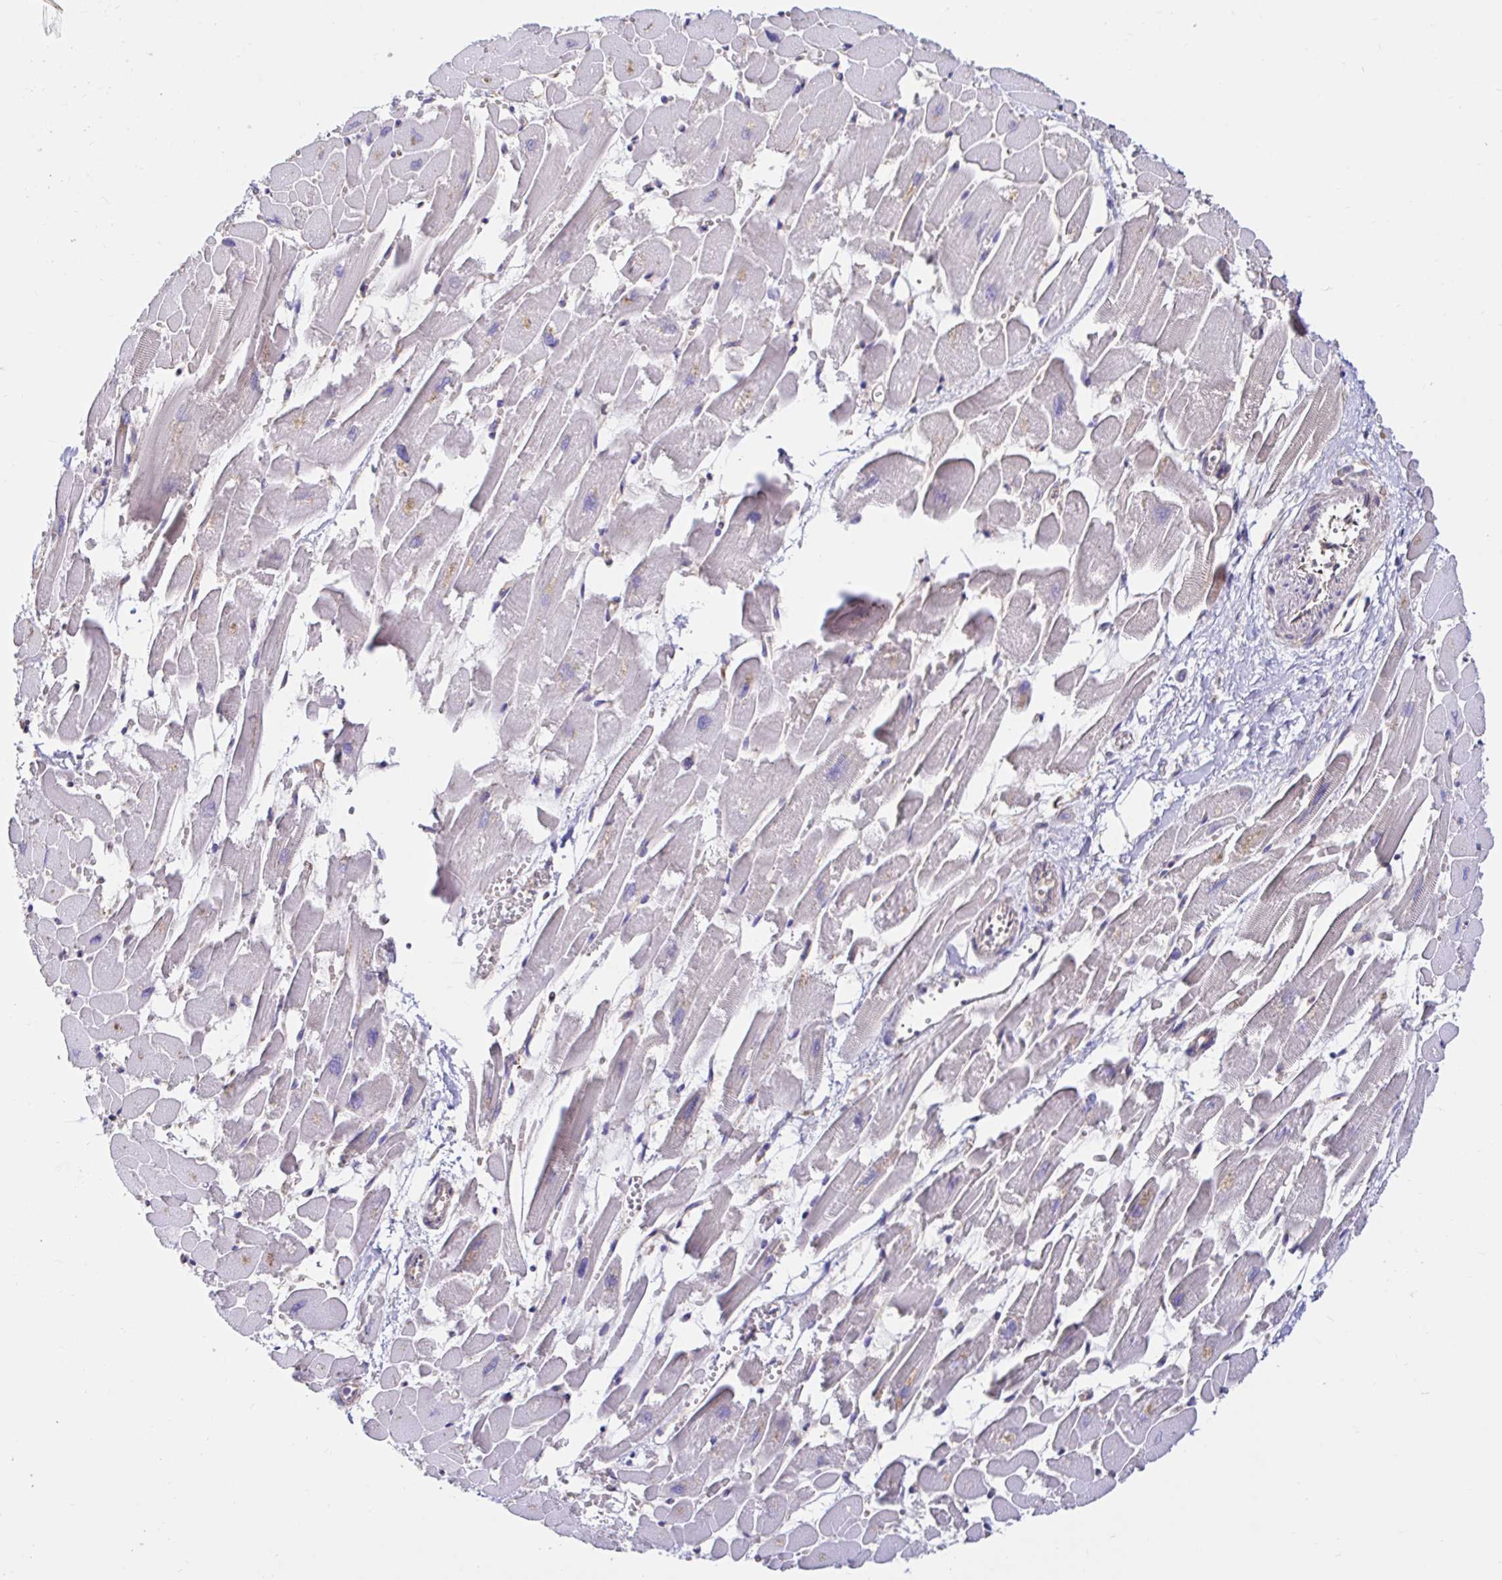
{"staining": {"intensity": "negative", "quantity": "none", "location": "none"}, "tissue": "heart muscle", "cell_type": "Cardiomyocytes", "image_type": "normal", "snomed": [{"axis": "morphology", "description": "Normal tissue, NOS"}, {"axis": "topography", "description": "Heart"}], "caption": "DAB (3,3'-diaminobenzidine) immunohistochemical staining of unremarkable human heart muscle reveals no significant staining in cardiomyocytes.", "gene": "RSRP1", "patient": {"sex": "female", "age": 52}}